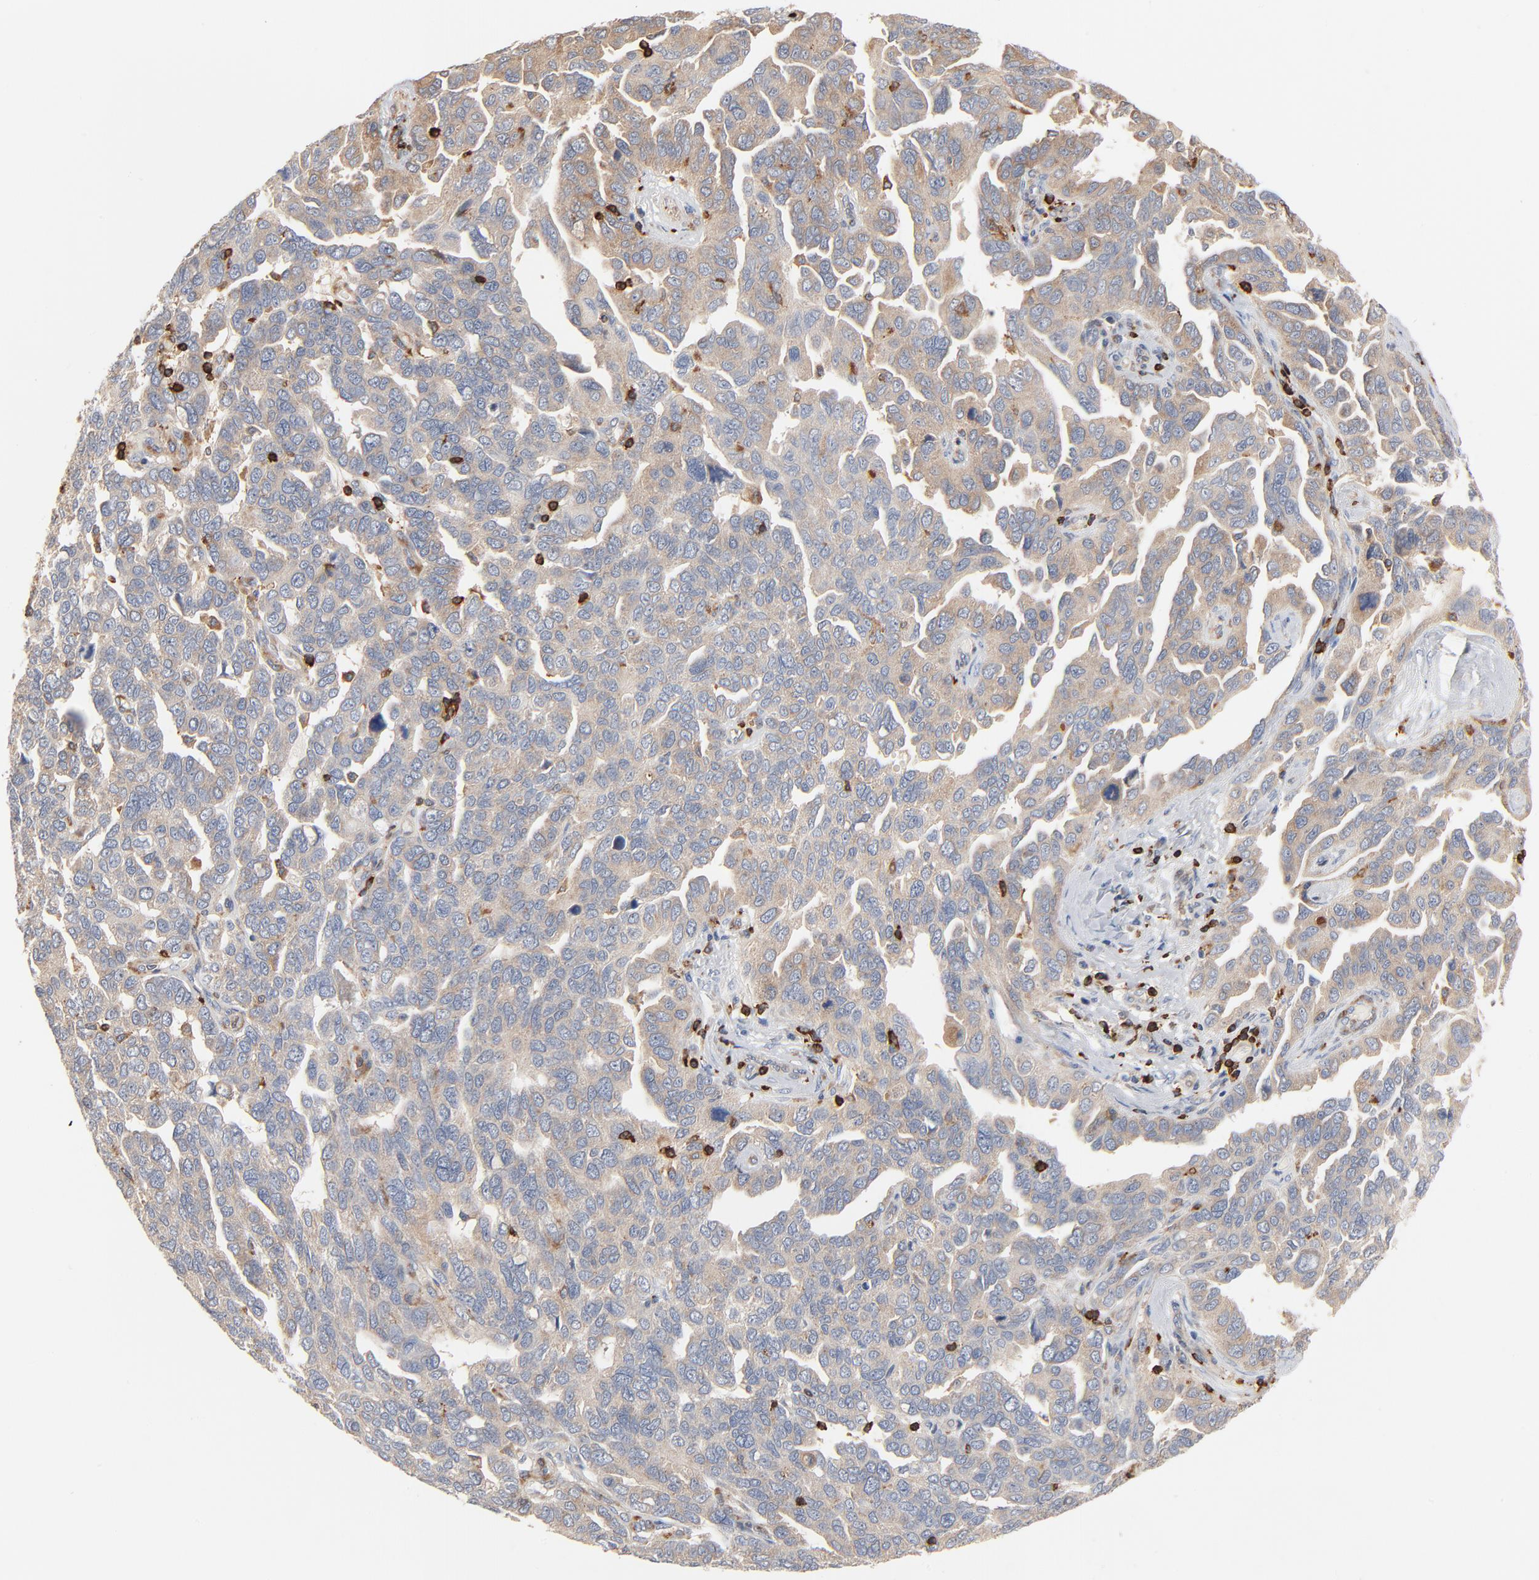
{"staining": {"intensity": "weak", "quantity": ">75%", "location": "cytoplasmic/membranous"}, "tissue": "ovarian cancer", "cell_type": "Tumor cells", "image_type": "cancer", "snomed": [{"axis": "morphology", "description": "Cystadenocarcinoma, serous, NOS"}, {"axis": "topography", "description": "Ovary"}], "caption": "An image of serous cystadenocarcinoma (ovarian) stained for a protein displays weak cytoplasmic/membranous brown staining in tumor cells.", "gene": "SH3KBP1", "patient": {"sex": "female", "age": 64}}